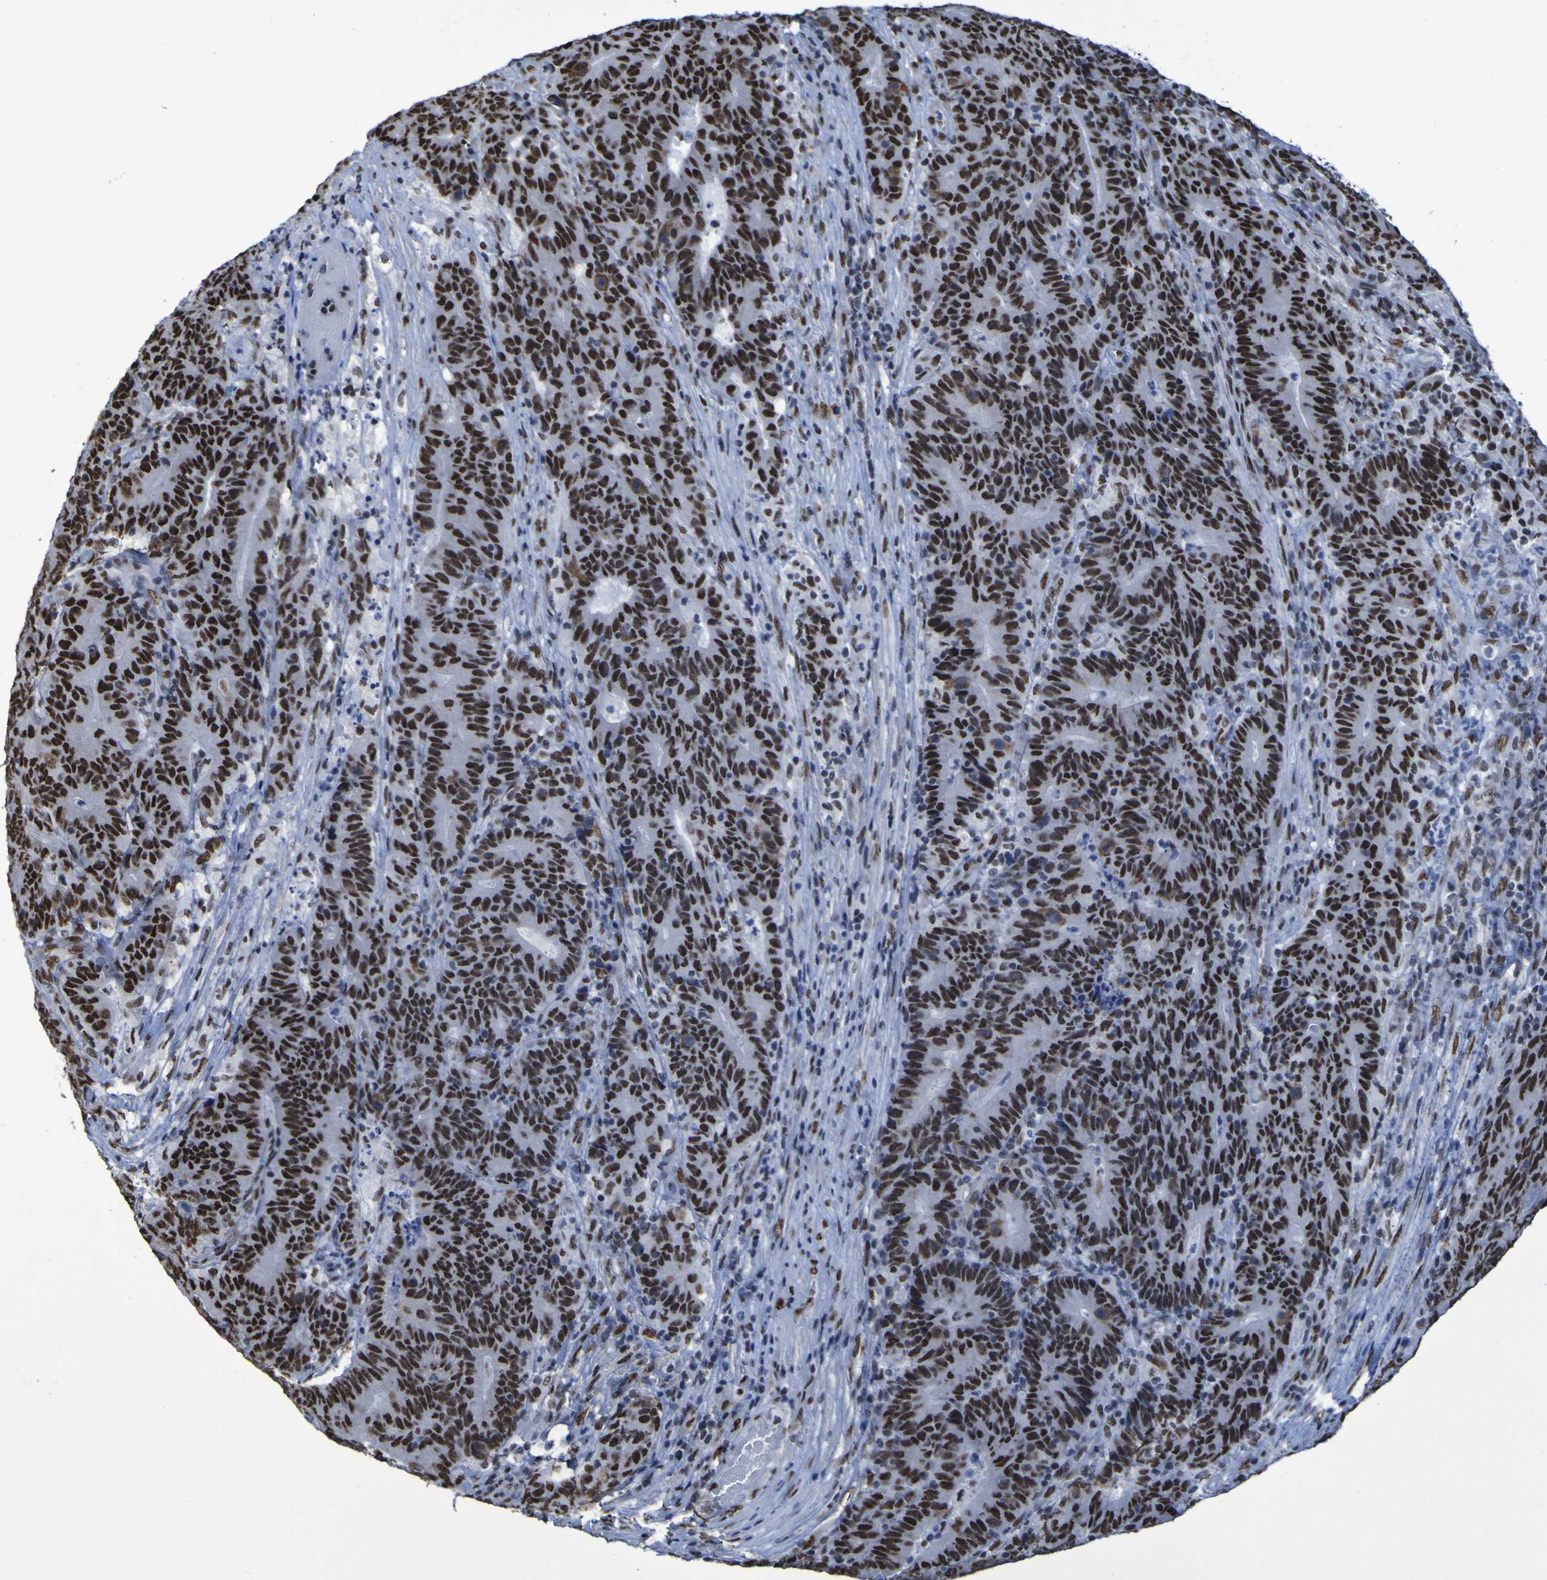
{"staining": {"intensity": "strong", "quantity": ">75%", "location": "nuclear"}, "tissue": "colorectal cancer", "cell_type": "Tumor cells", "image_type": "cancer", "snomed": [{"axis": "morphology", "description": "Normal tissue, NOS"}, {"axis": "morphology", "description": "Adenocarcinoma, NOS"}, {"axis": "topography", "description": "Colon"}], "caption": "The photomicrograph exhibits a brown stain indicating the presence of a protein in the nuclear of tumor cells in adenocarcinoma (colorectal).", "gene": "HNRNPR", "patient": {"sex": "female", "age": 75}}